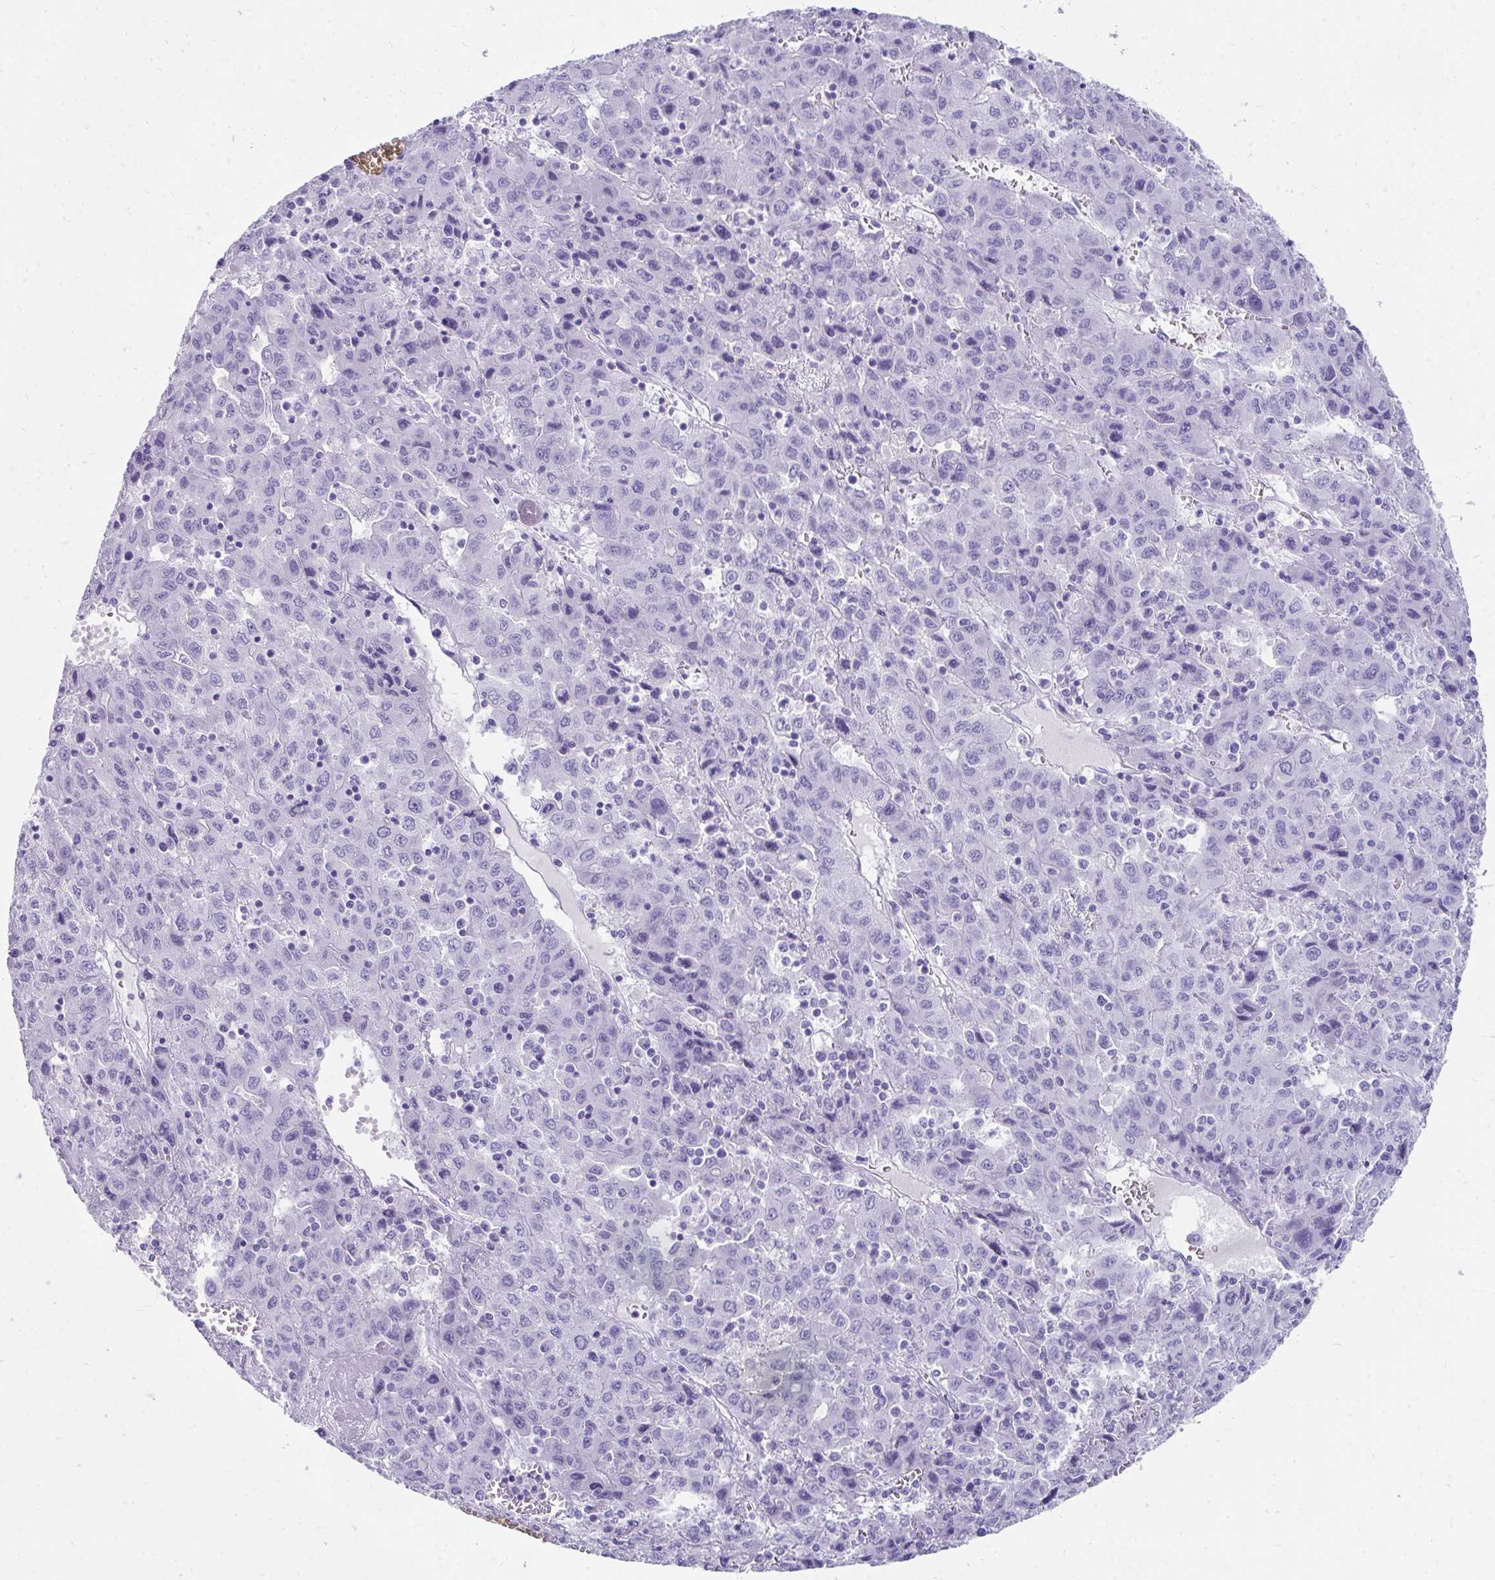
{"staining": {"intensity": "negative", "quantity": "none", "location": "none"}, "tissue": "liver cancer", "cell_type": "Tumor cells", "image_type": "cancer", "snomed": [{"axis": "morphology", "description": "Carcinoma, Hepatocellular, NOS"}, {"axis": "topography", "description": "Liver"}], "caption": "An IHC micrograph of liver cancer is shown. There is no staining in tumor cells of liver cancer.", "gene": "SEC14L3", "patient": {"sex": "female", "age": 53}}